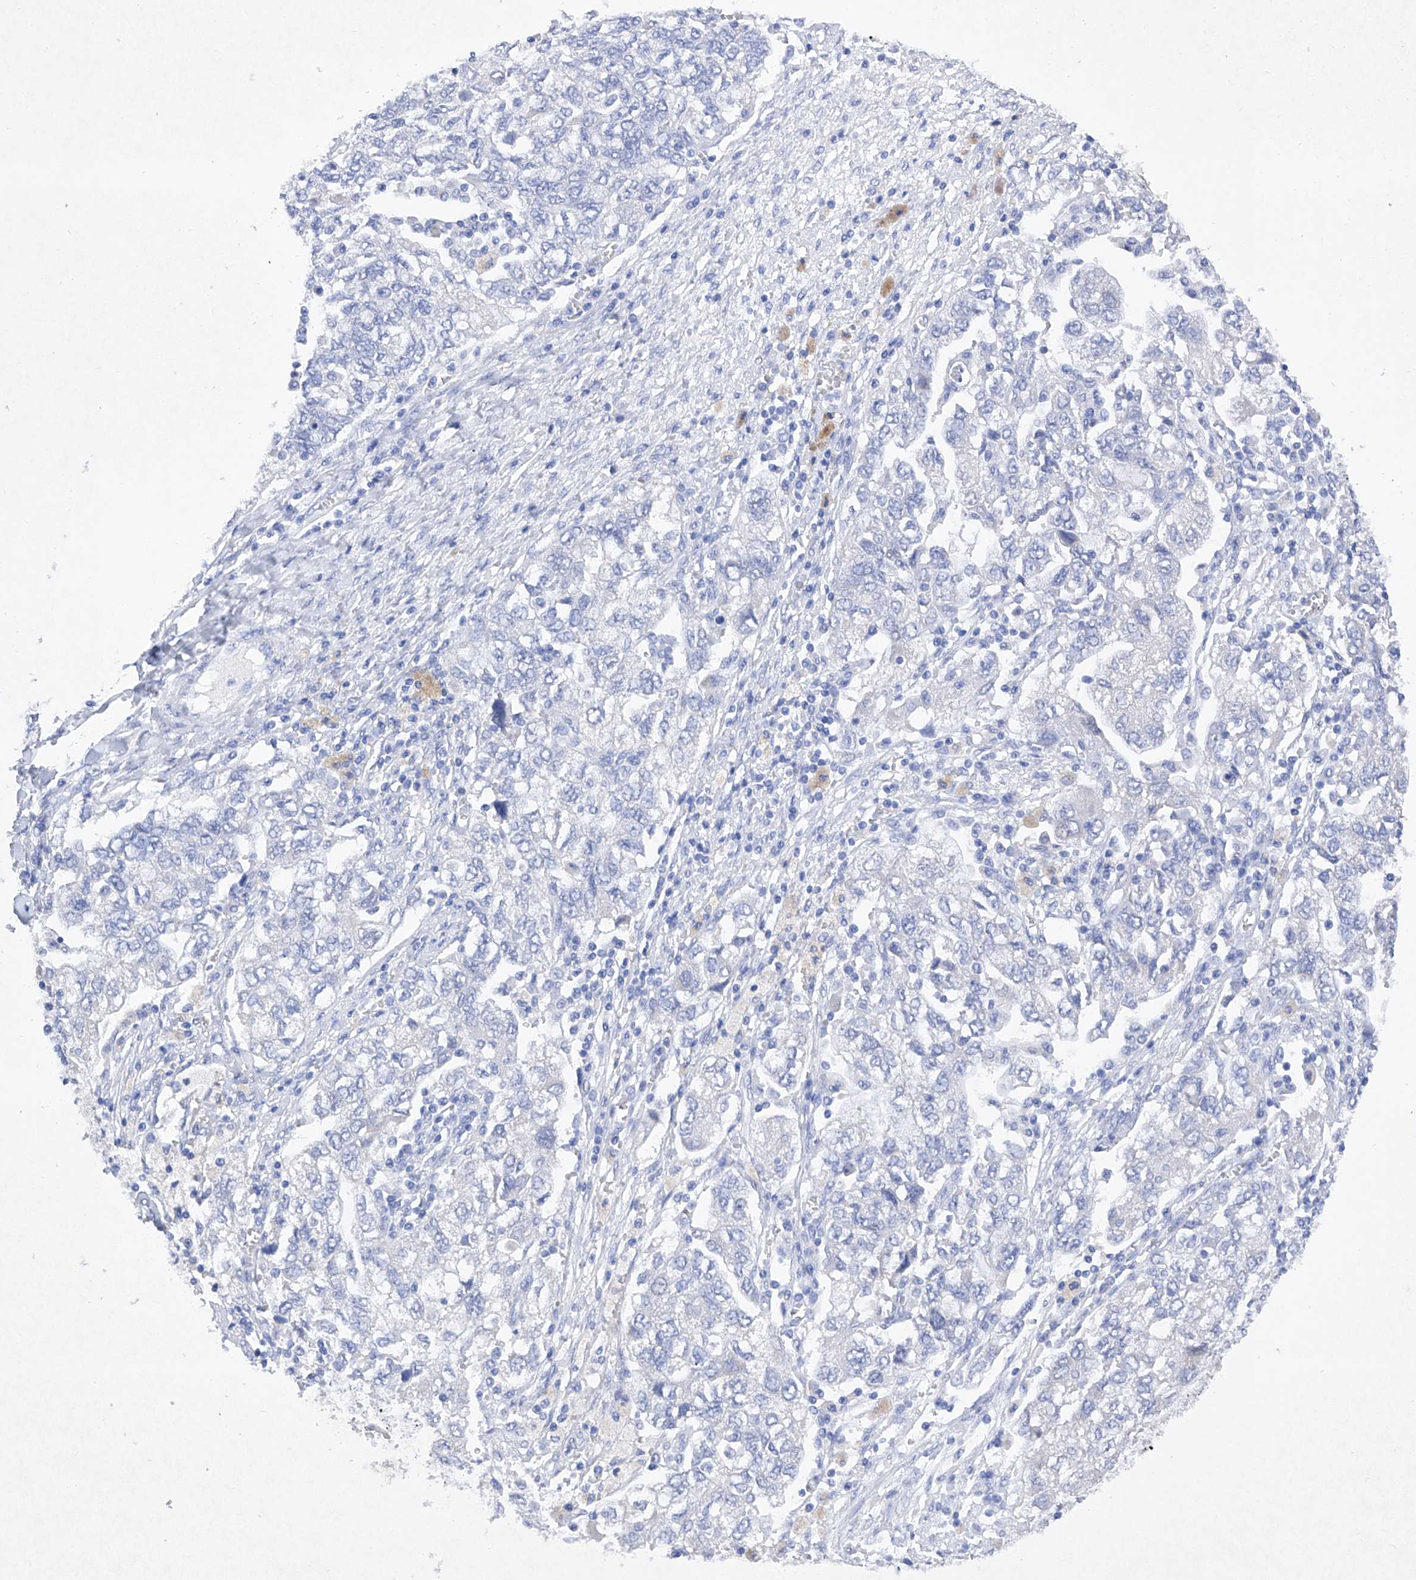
{"staining": {"intensity": "negative", "quantity": "none", "location": "none"}, "tissue": "ovarian cancer", "cell_type": "Tumor cells", "image_type": "cancer", "snomed": [{"axis": "morphology", "description": "Carcinoma, NOS"}, {"axis": "morphology", "description": "Cystadenocarcinoma, serous, NOS"}, {"axis": "topography", "description": "Ovary"}], "caption": "Immunohistochemistry image of human ovarian cancer (carcinoma) stained for a protein (brown), which reveals no staining in tumor cells.", "gene": "BARX2", "patient": {"sex": "female", "age": 69}}